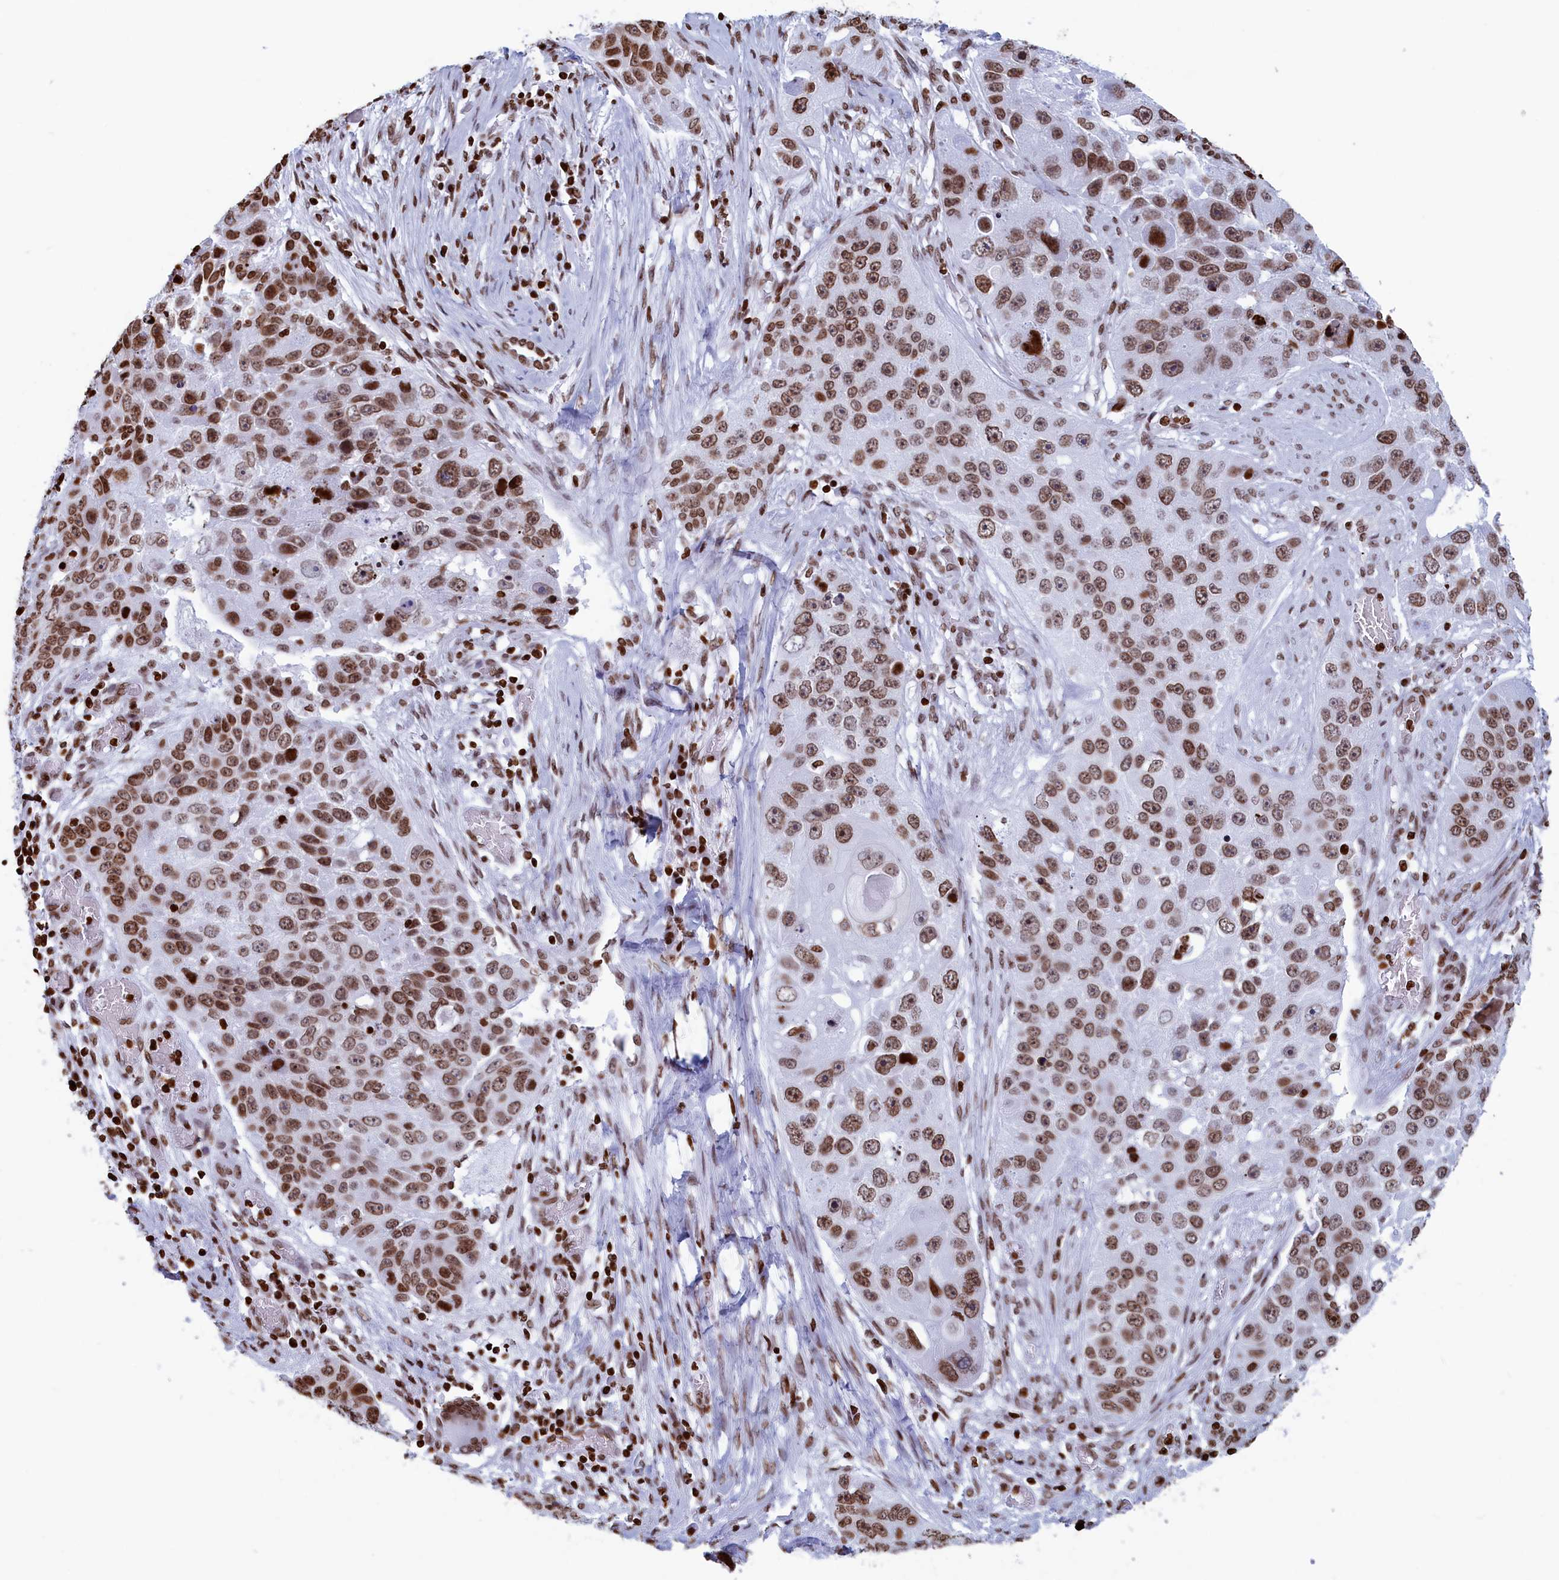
{"staining": {"intensity": "moderate", "quantity": ">75%", "location": "nuclear"}, "tissue": "lung cancer", "cell_type": "Tumor cells", "image_type": "cancer", "snomed": [{"axis": "morphology", "description": "Adenocarcinoma, NOS"}, {"axis": "topography", "description": "Lung"}], "caption": "Immunohistochemistry (IHC) (DAB (3,3'-diaminobenzidine)) staining of lung cancer exhibits moderate nuclear protein staining in about >75% of tumor cells.", "gene": "APOBEC3A", "patient": {"sex": "male", "age": 64}}